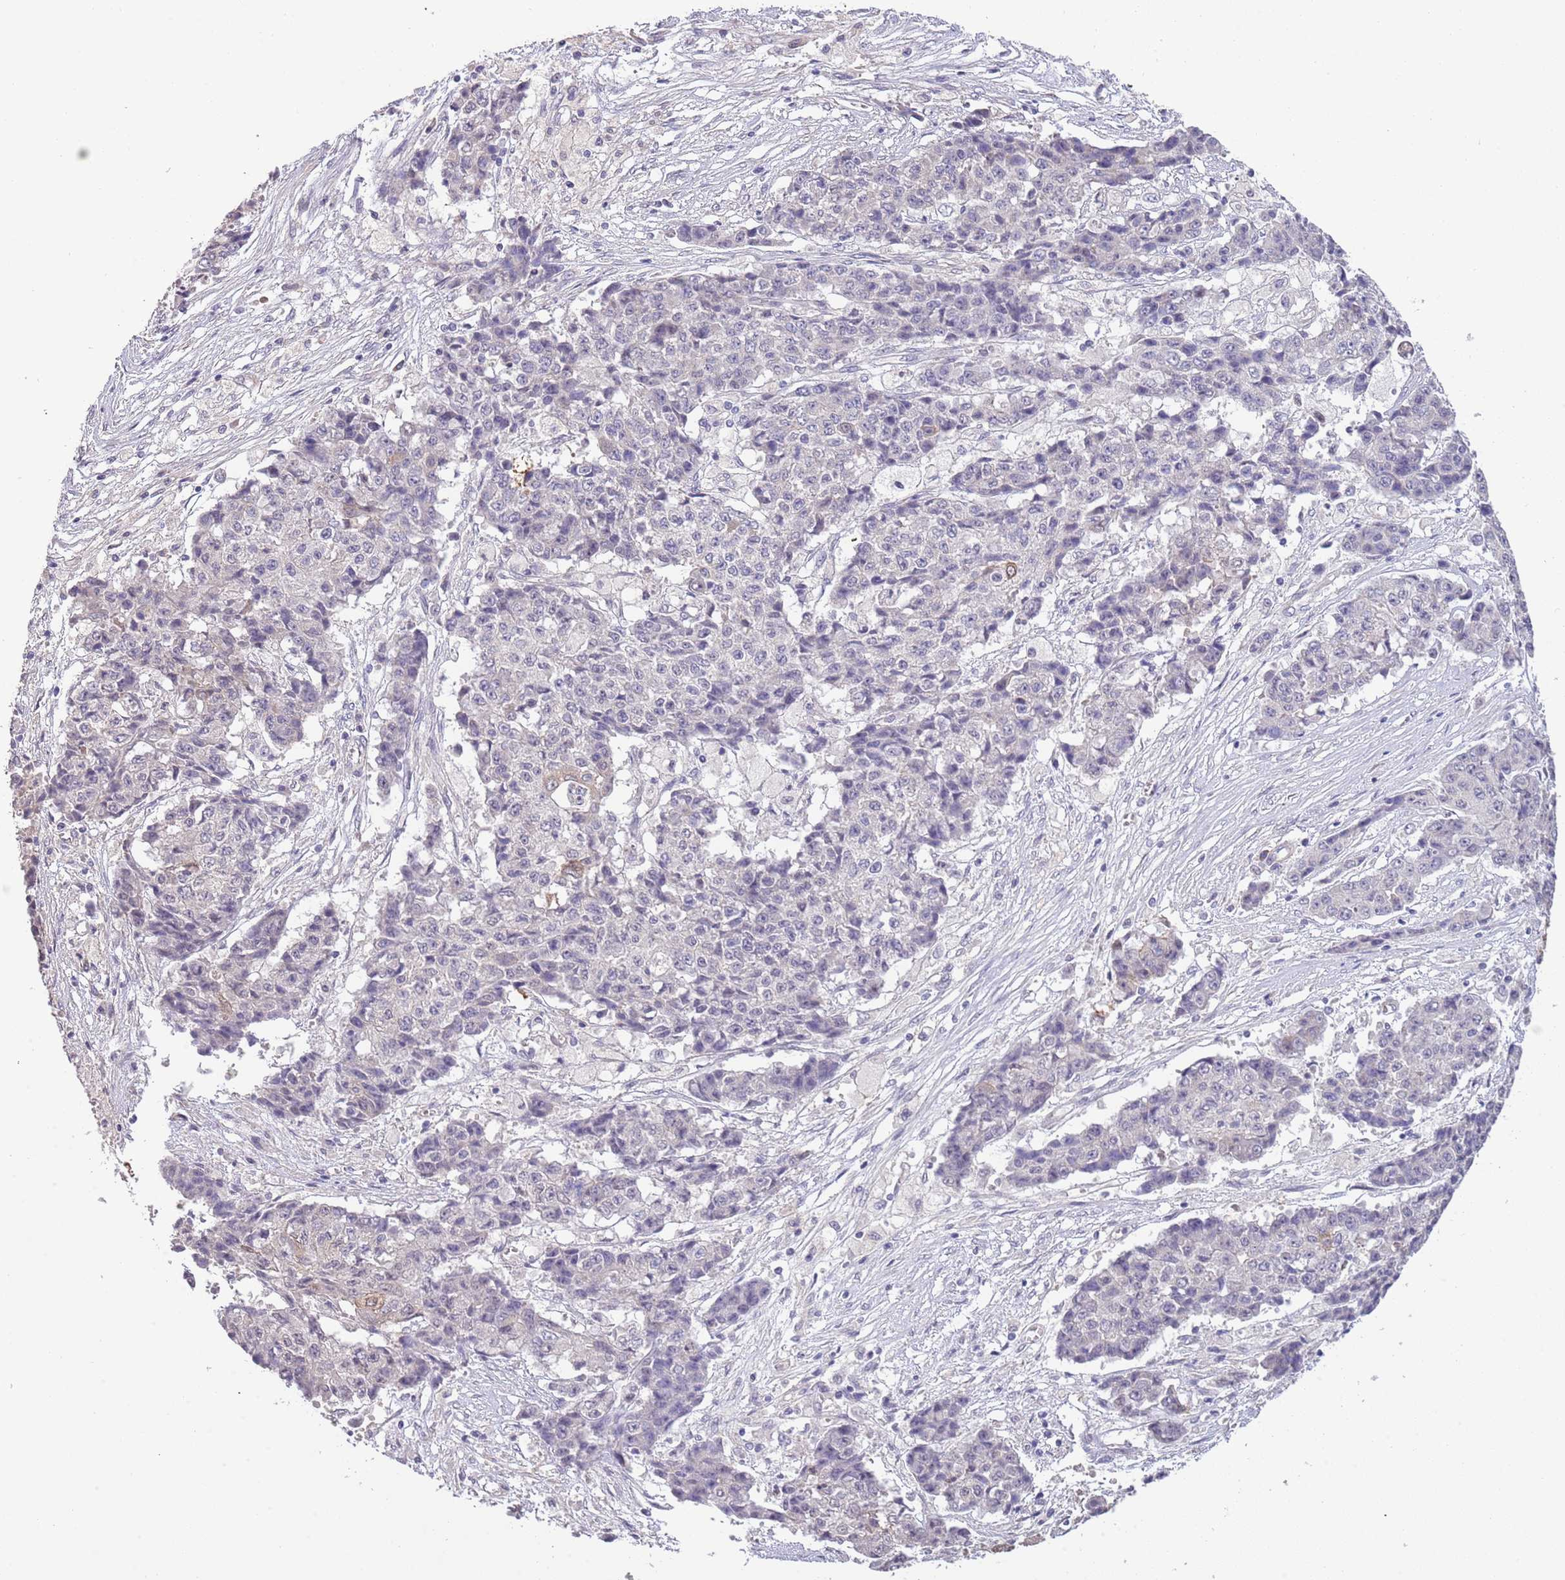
{"staining": {"intensity": "negative", "quantity": "none", "location": "none"}, "tissue": "ovarian cancer", "cell_type": "Tumor cells", "image_type": "cancer", "snomed": [{"axis": "morphology", "description": "Carcinoma, endometroid"}, {"axis": "topography", "description": "Ovary"}], "caption": "Protein analysis of endometroid carcinoma (ovarian) displays no significant positivity in tumor cells.", "gene": "LIPJ", "patient": {"sex": "female", "age": 42}}